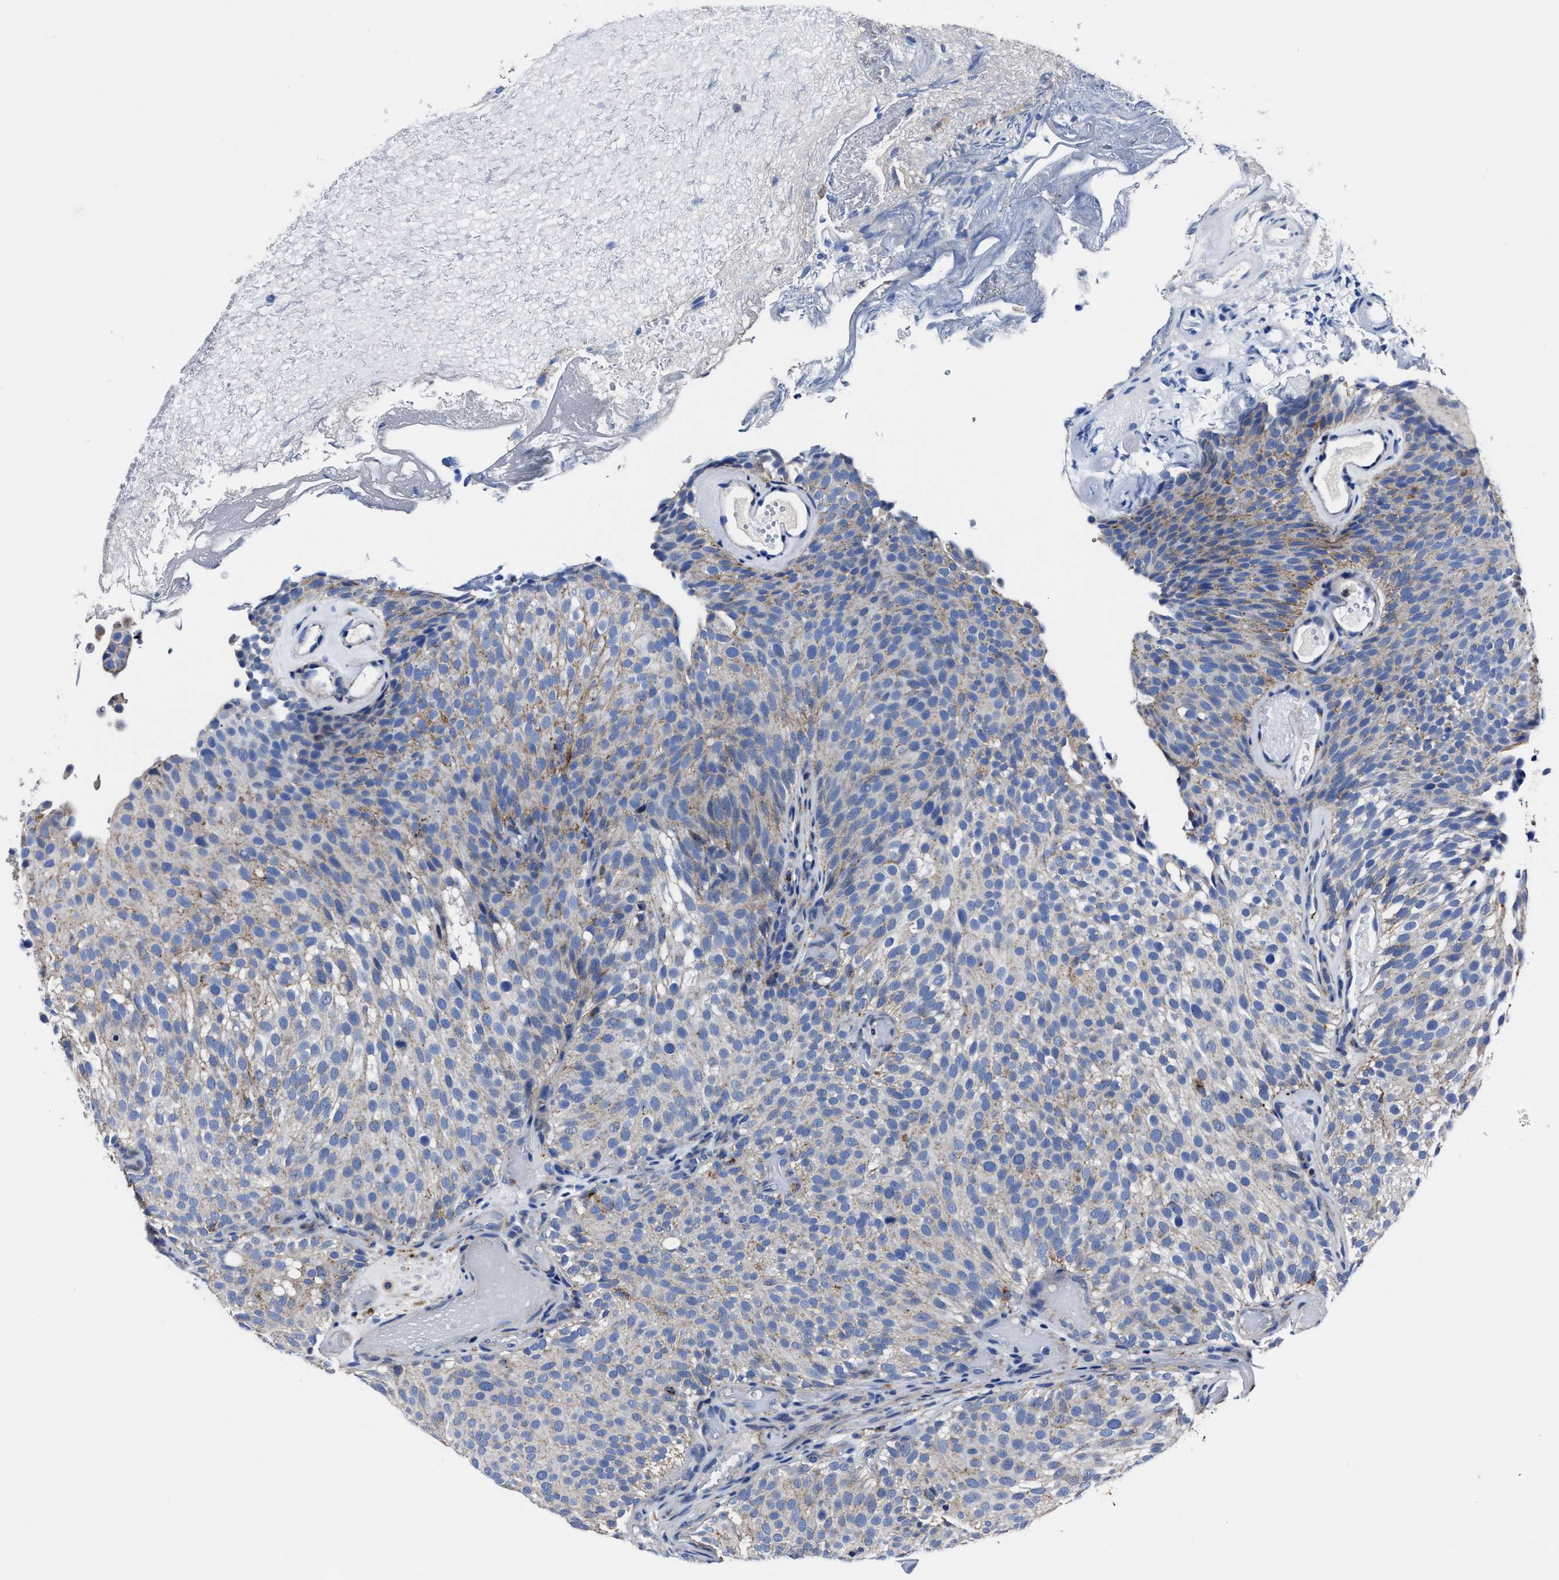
{"staining": {"intensity": "negative", "quantity": "none", "location": "none"}, "tissue": "urothelial cancer", "cell_type": "Tumor cells", "image_type": "cancer", "snomed": [{"axis": "morphology", "description": "Urothelial carcinoma, Low grade"}, {"axis": "topography", "description": "Urinary bladder"}], "caption": "Micrograph shows no protein staining in tumor cells of urothelial carcinoma (low-grade) tissue.", "gene": "LAMTOR4", "patient": {"sex": "male", "age": 78}}